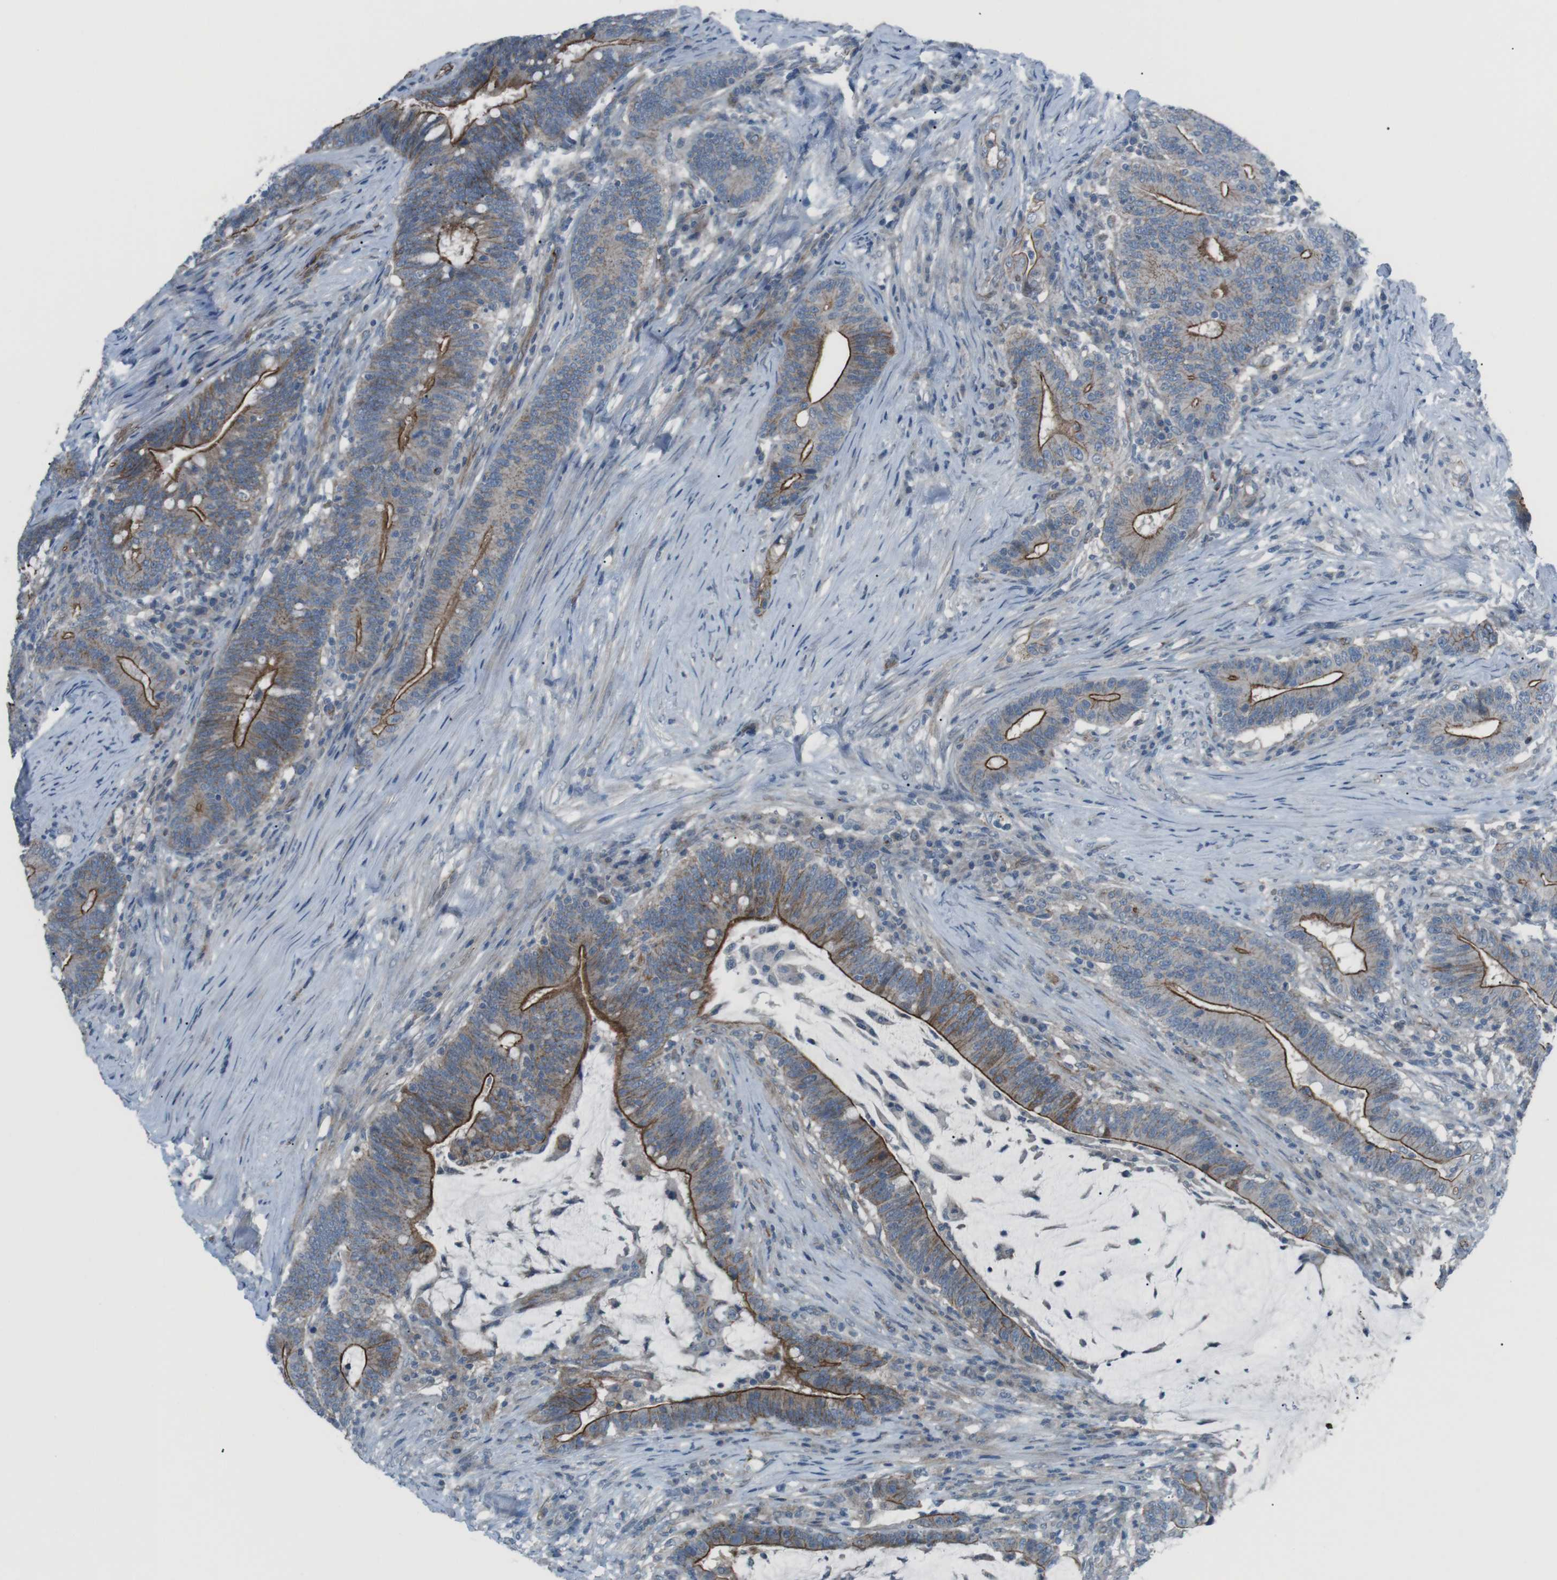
{"staining": {"intensity": "moderate", "quantity": ">75%", "location": "cytoplasmic/membranous"}, "tissue": "colorectal cancer", "cell_type": "Tumor cells", "image_type": "cancer", "snomed": [{"axis": "morphology", "description": "Normal tissue, NOS"}, {"axis": "morphology", "description": "Adenocarcinoma, NOS"}, {"axis": "topography", "description": "Colon"}], "caption": "This micrograph demonstrates colorectal cancer (adenocarcinoma) stained with IHC to label a protein in brown. The cytoplasmic/membranous of tumor cells show moderate positivity for the protein. Nuclei are counter-stained blue.", "gene": "SPTA1", "patient": {"sex": "female", "age": 66}}